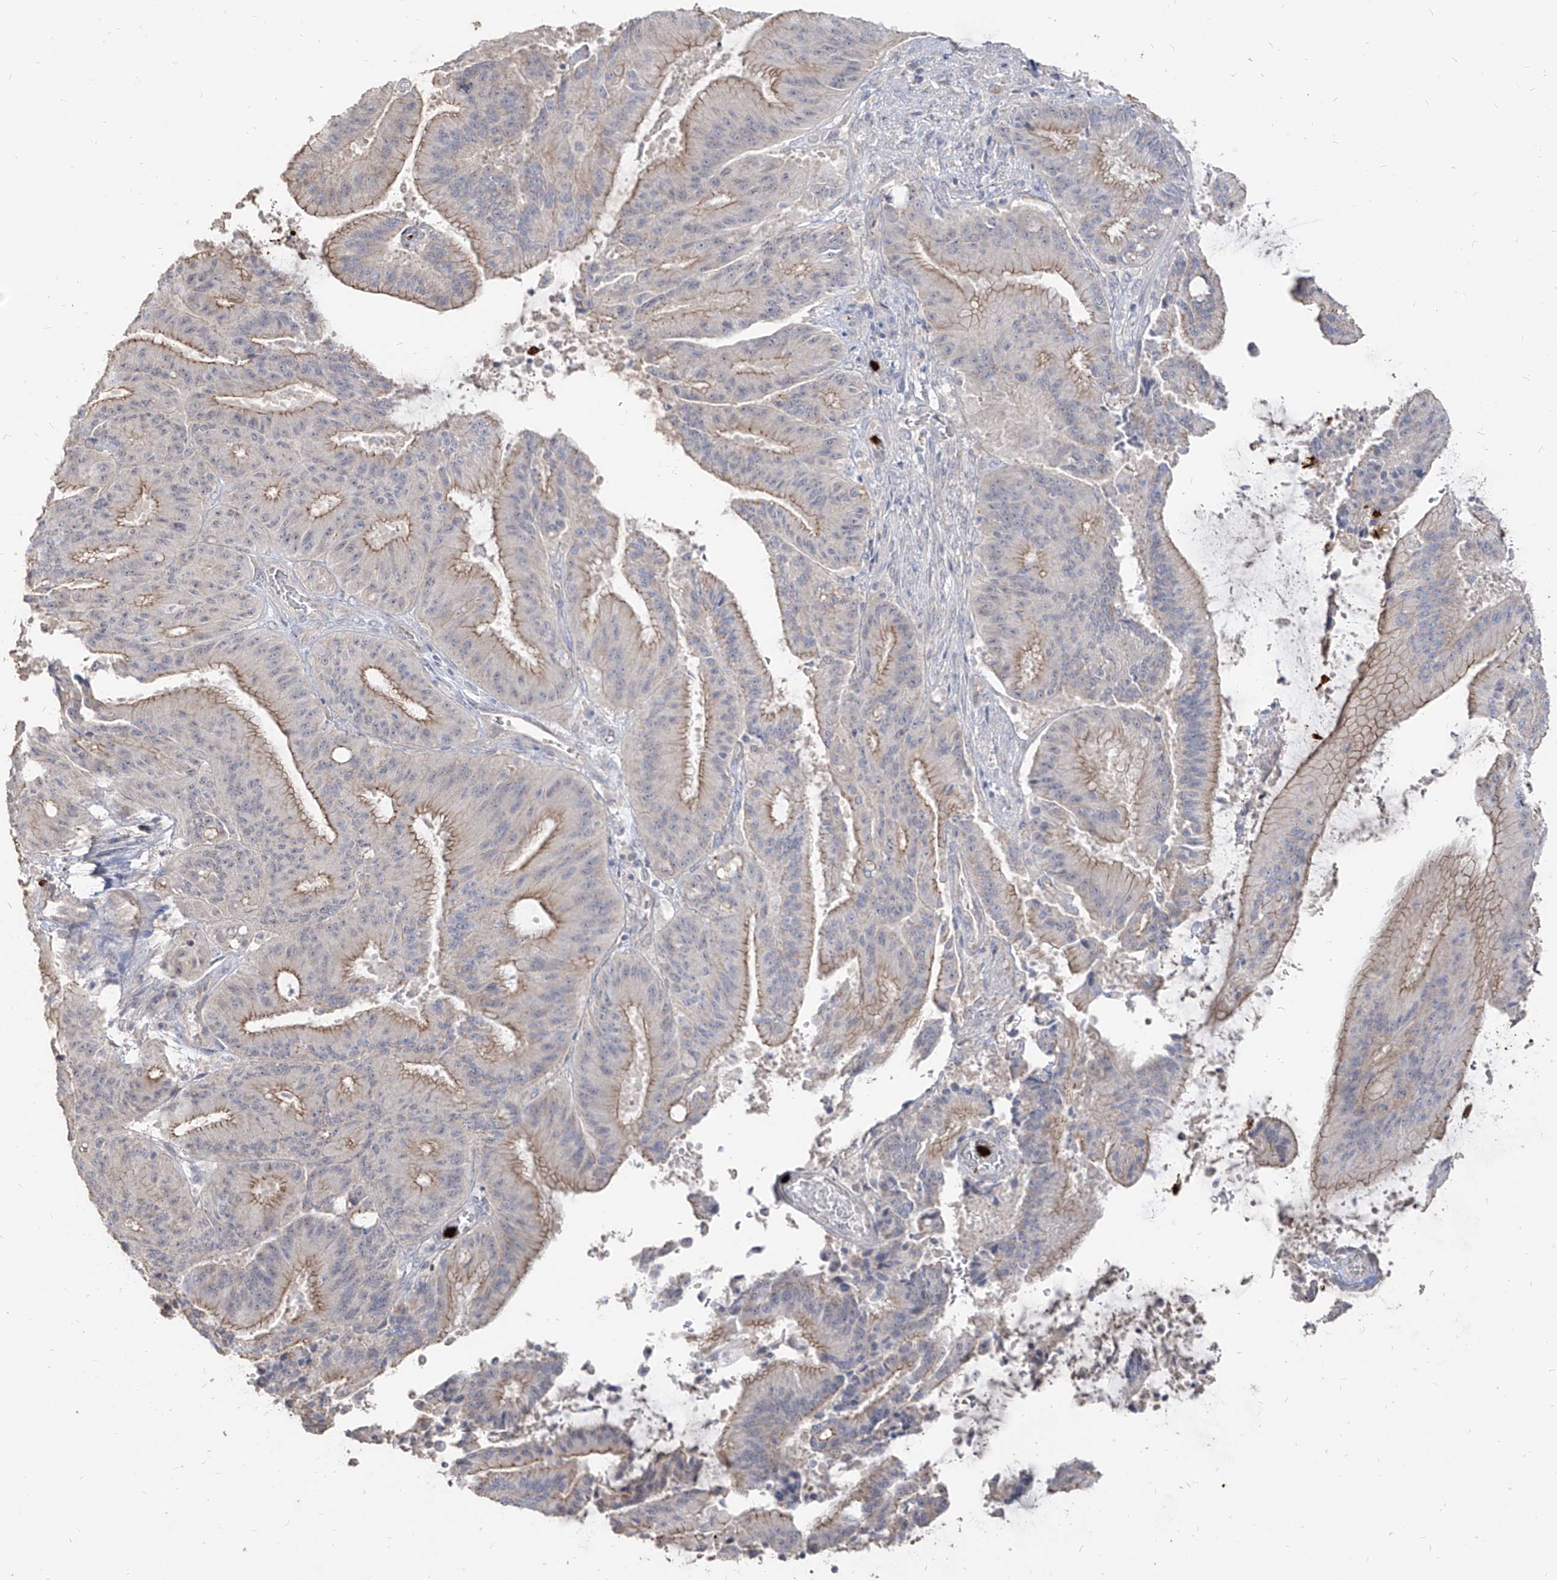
{"staining": {"intensity": "moderate", "quantity": "25%-75%", "location": "cytoplasmic/membranous"}, "tissue": "liver cancer", "cell_type": "Tumor cells", "image_type": "cancer", "snomed": [{"axis": "morphology", "description": "Normal tissue, NOS"}, {"axis": "morphology", "description": "Cholangiocarcinoma"}, {"axis": "topography", "description": "Liver"}, {"axis": "topography", "description": "Peripheral nerve tissue"}], "caption": "About 25%-75% of tumor cells in cholangiocarcinoma (liver) exhibit moderate cytoplasmic/membranous protein expression as visualized by brown immunohistochemical staining.", "gene": "ZNF227", "patient": {"sex": "female", "age": 73}}